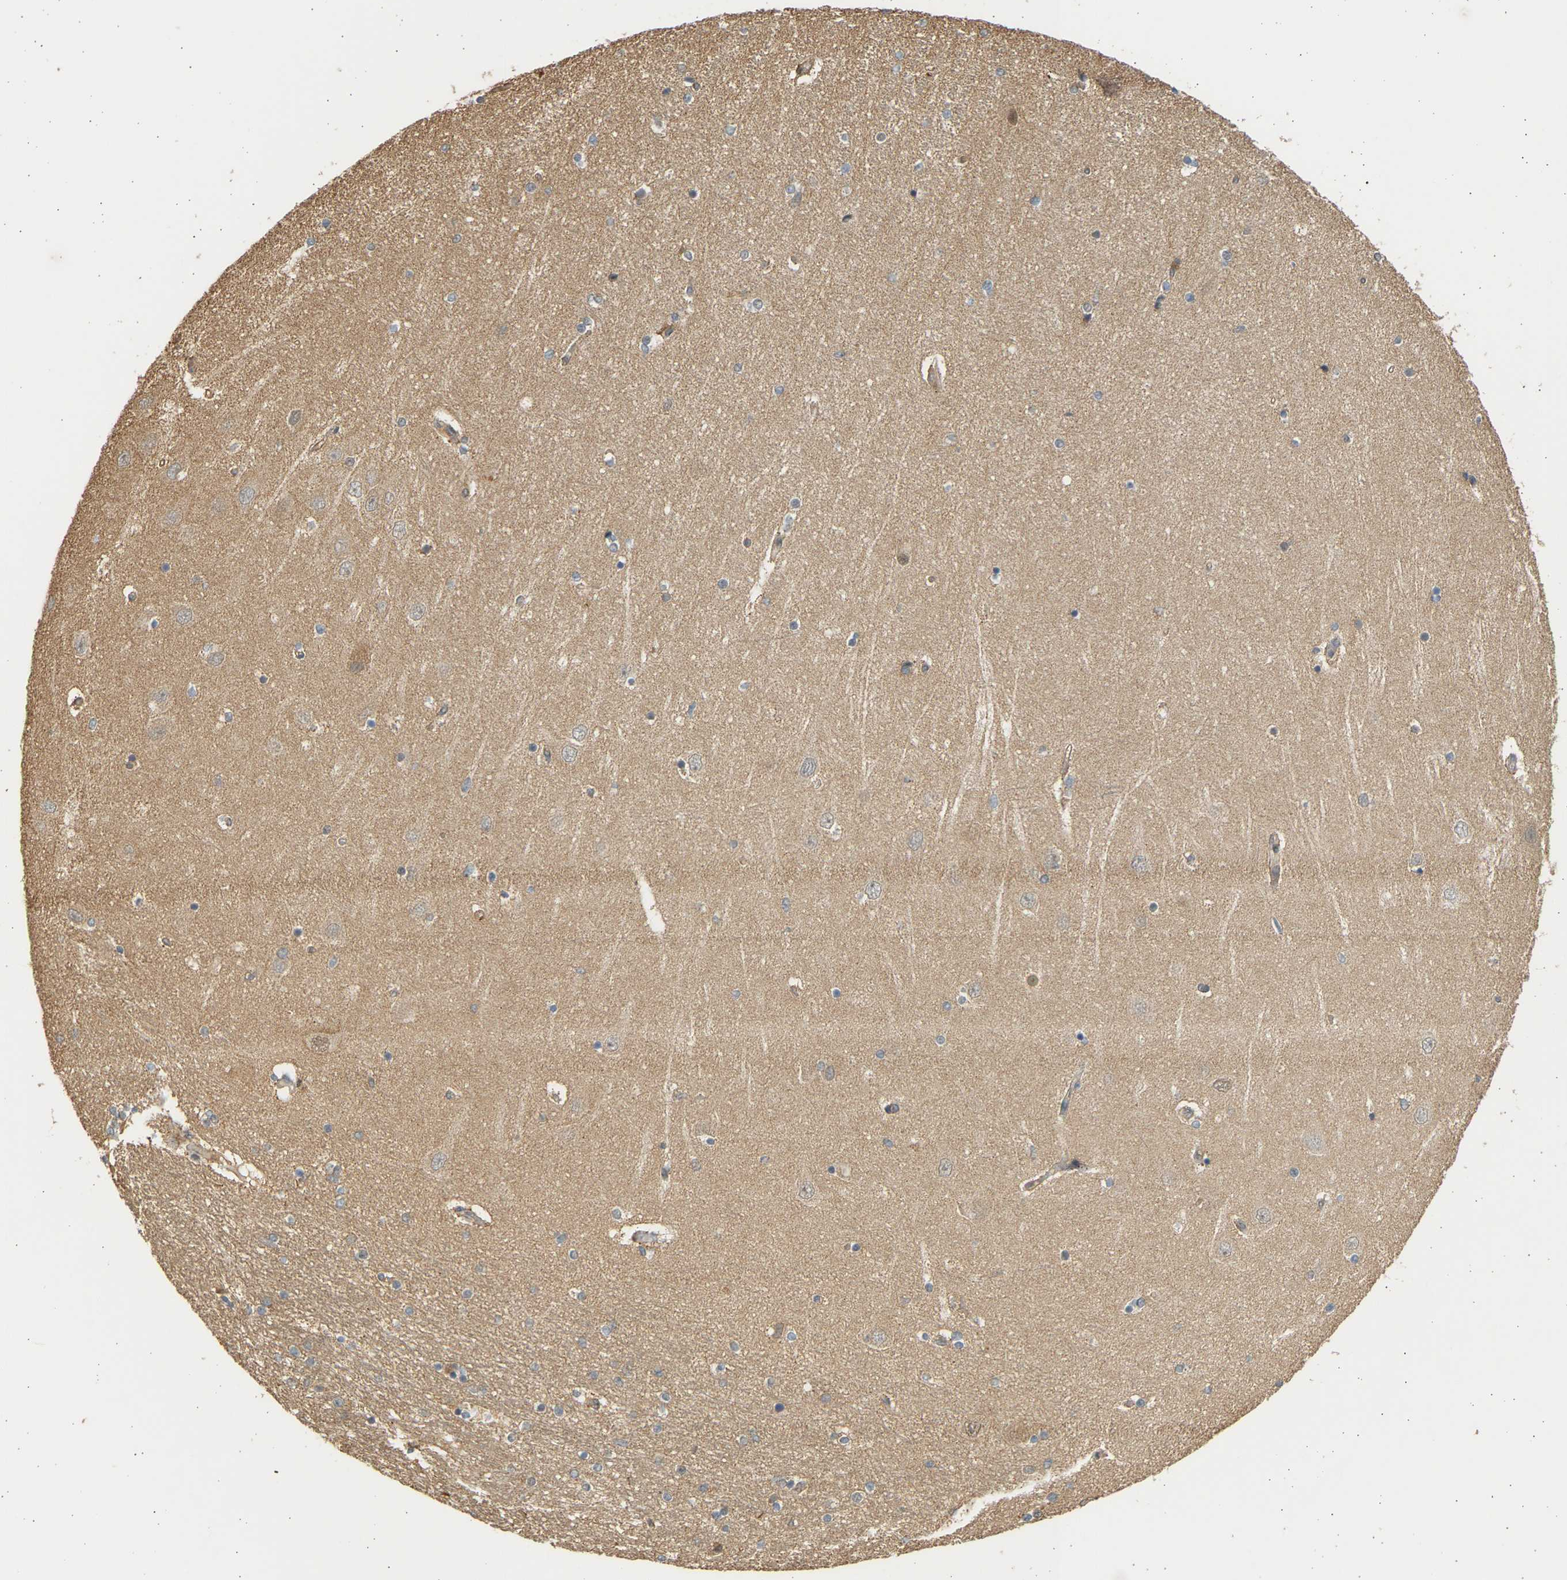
{"staining": {"intensity": "weak", "quantity": "<25%", "location": "cytoplasmic/membranous"}, "tissue": "hippocampus", "cell_type": "Glial cells", "image_type": "normal", "snomed": [{"axis": "morphology", "description": "Normal tissue, NOS"}, {"axis": "topography", "description": "Hippocampus"}], "caption": "DAB (3,3'-diaminobenzidine) immunohistochemical staining of unremarkable hippocampus reveals no significant positivity in glial cells. Nuclei are stained in blue.", "gene": "B4GALT6", "patient": {"sex": "female", "age": 54}}